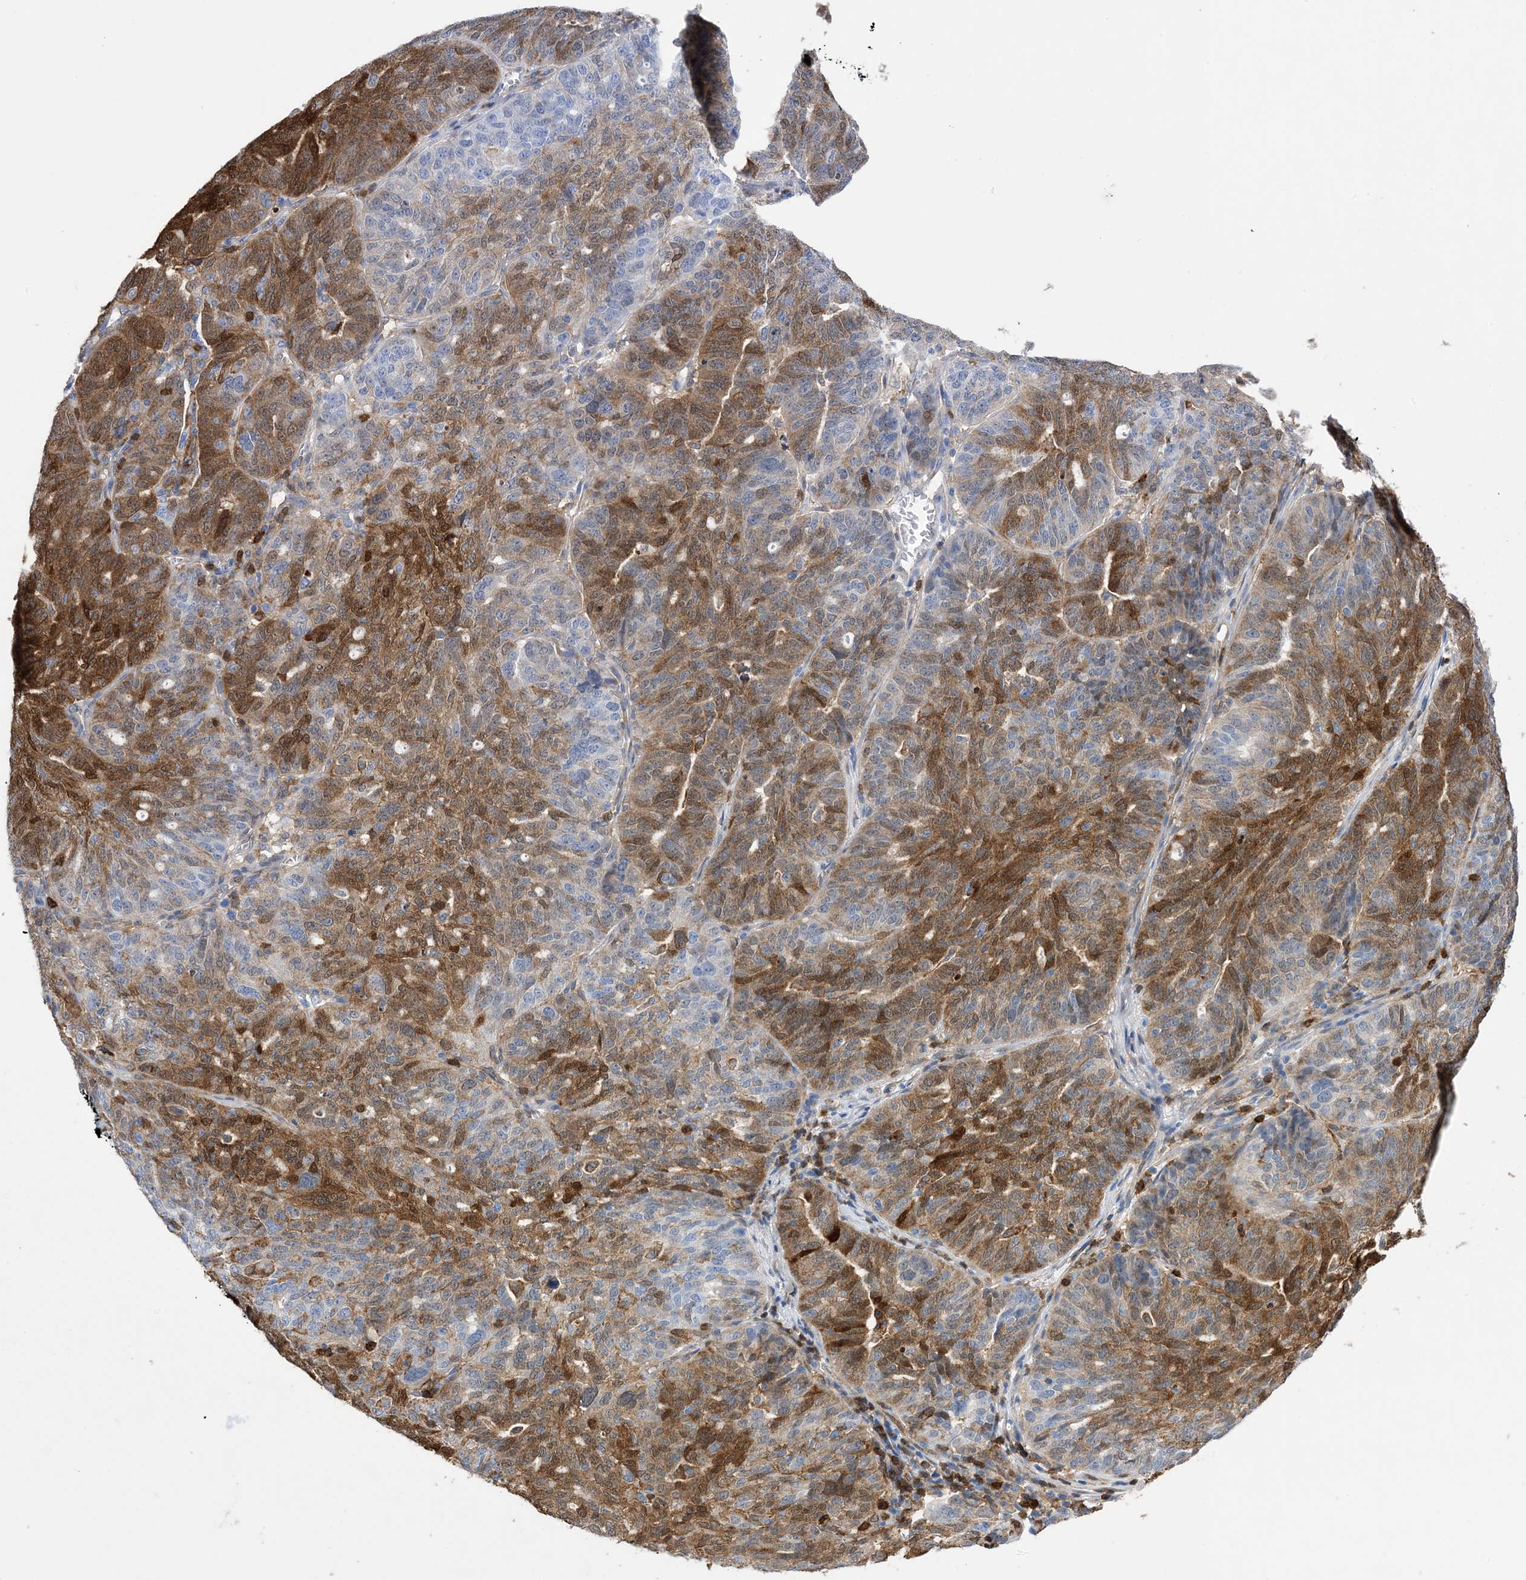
{"staining": {"intensity": "moderate", "quantity": ">75%", "location": "cytoplasmic/membranous,nuclear"}, "tissue": "ovarian cancer", "cell_type": "Tumor cells", "image_type": "cancer", "snomed": [{"axis": "morphology", "description": "Cystadenocarcinoma, serous, NOS"}, {"axis": "topography", "description": "Ovary"}], "caption": "Immunohistochemical staining of human ovarian cancer (serous cystadenocarcinoma) reveals medium levels of moderate cytoplasmic/membranous and nuclear protein staining in approximately >75% of tumor cells. (DAB IHC, brown staining for protein, blue staining for nuclei).", "gene": "ANXA1", "patient": {"sex": "female", "age": 59}}